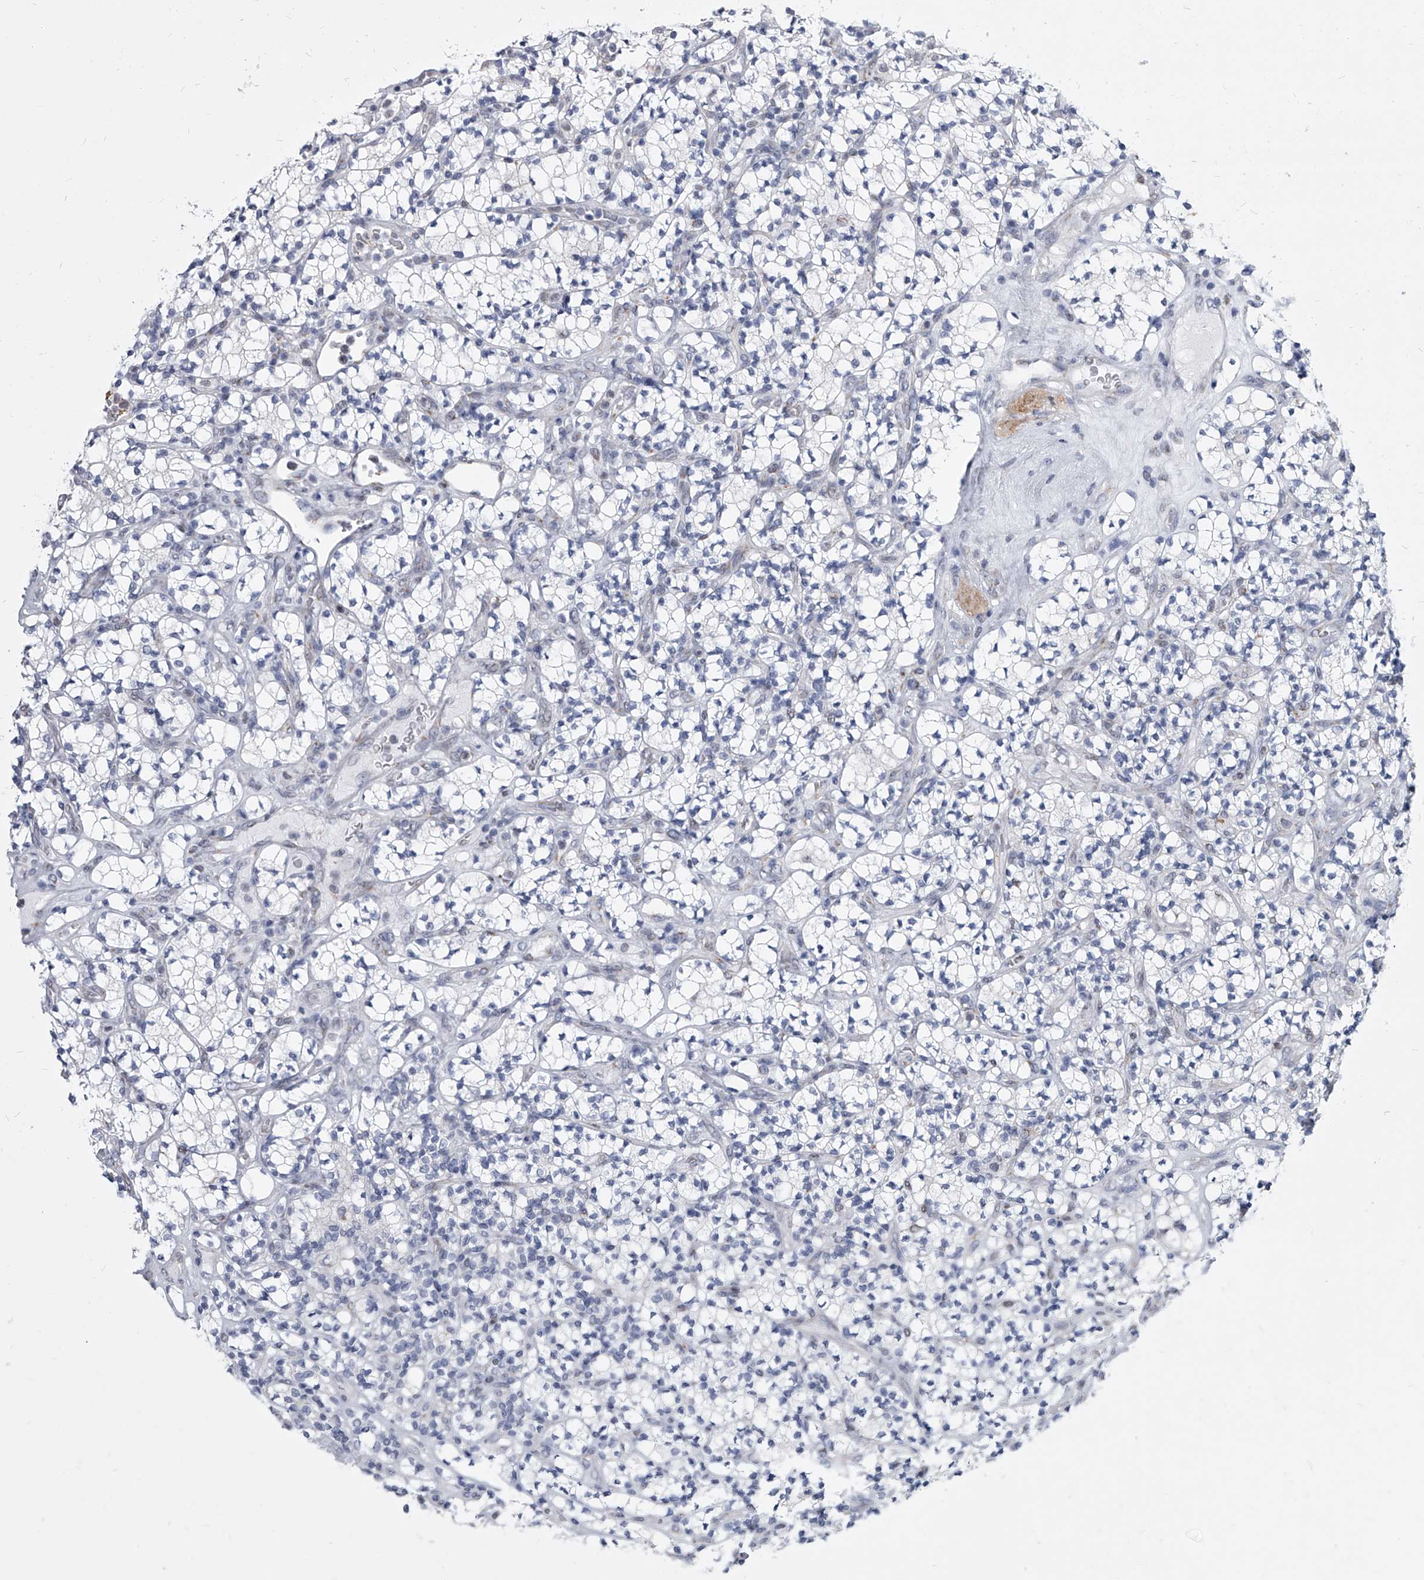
{"staining": {"intensity": "negative", "quantity": "none", "location": "none"}, "tissue": "renal cancer", "cell_type": "Tumor cells", "image_type": "cancer", "snomed": [{"axis": "morphology", "description": "Adenocarcinoma, NOS"}, {"axis": "topography", "description": "Kidney"}], "caption": "This is an immunohistochemistry photomicrograph of renal cancer (adenocarcinoma). There is no expression in tumor cells.", "gene": "EVA1C", "patient": {"sex": "male", "age": 77}}